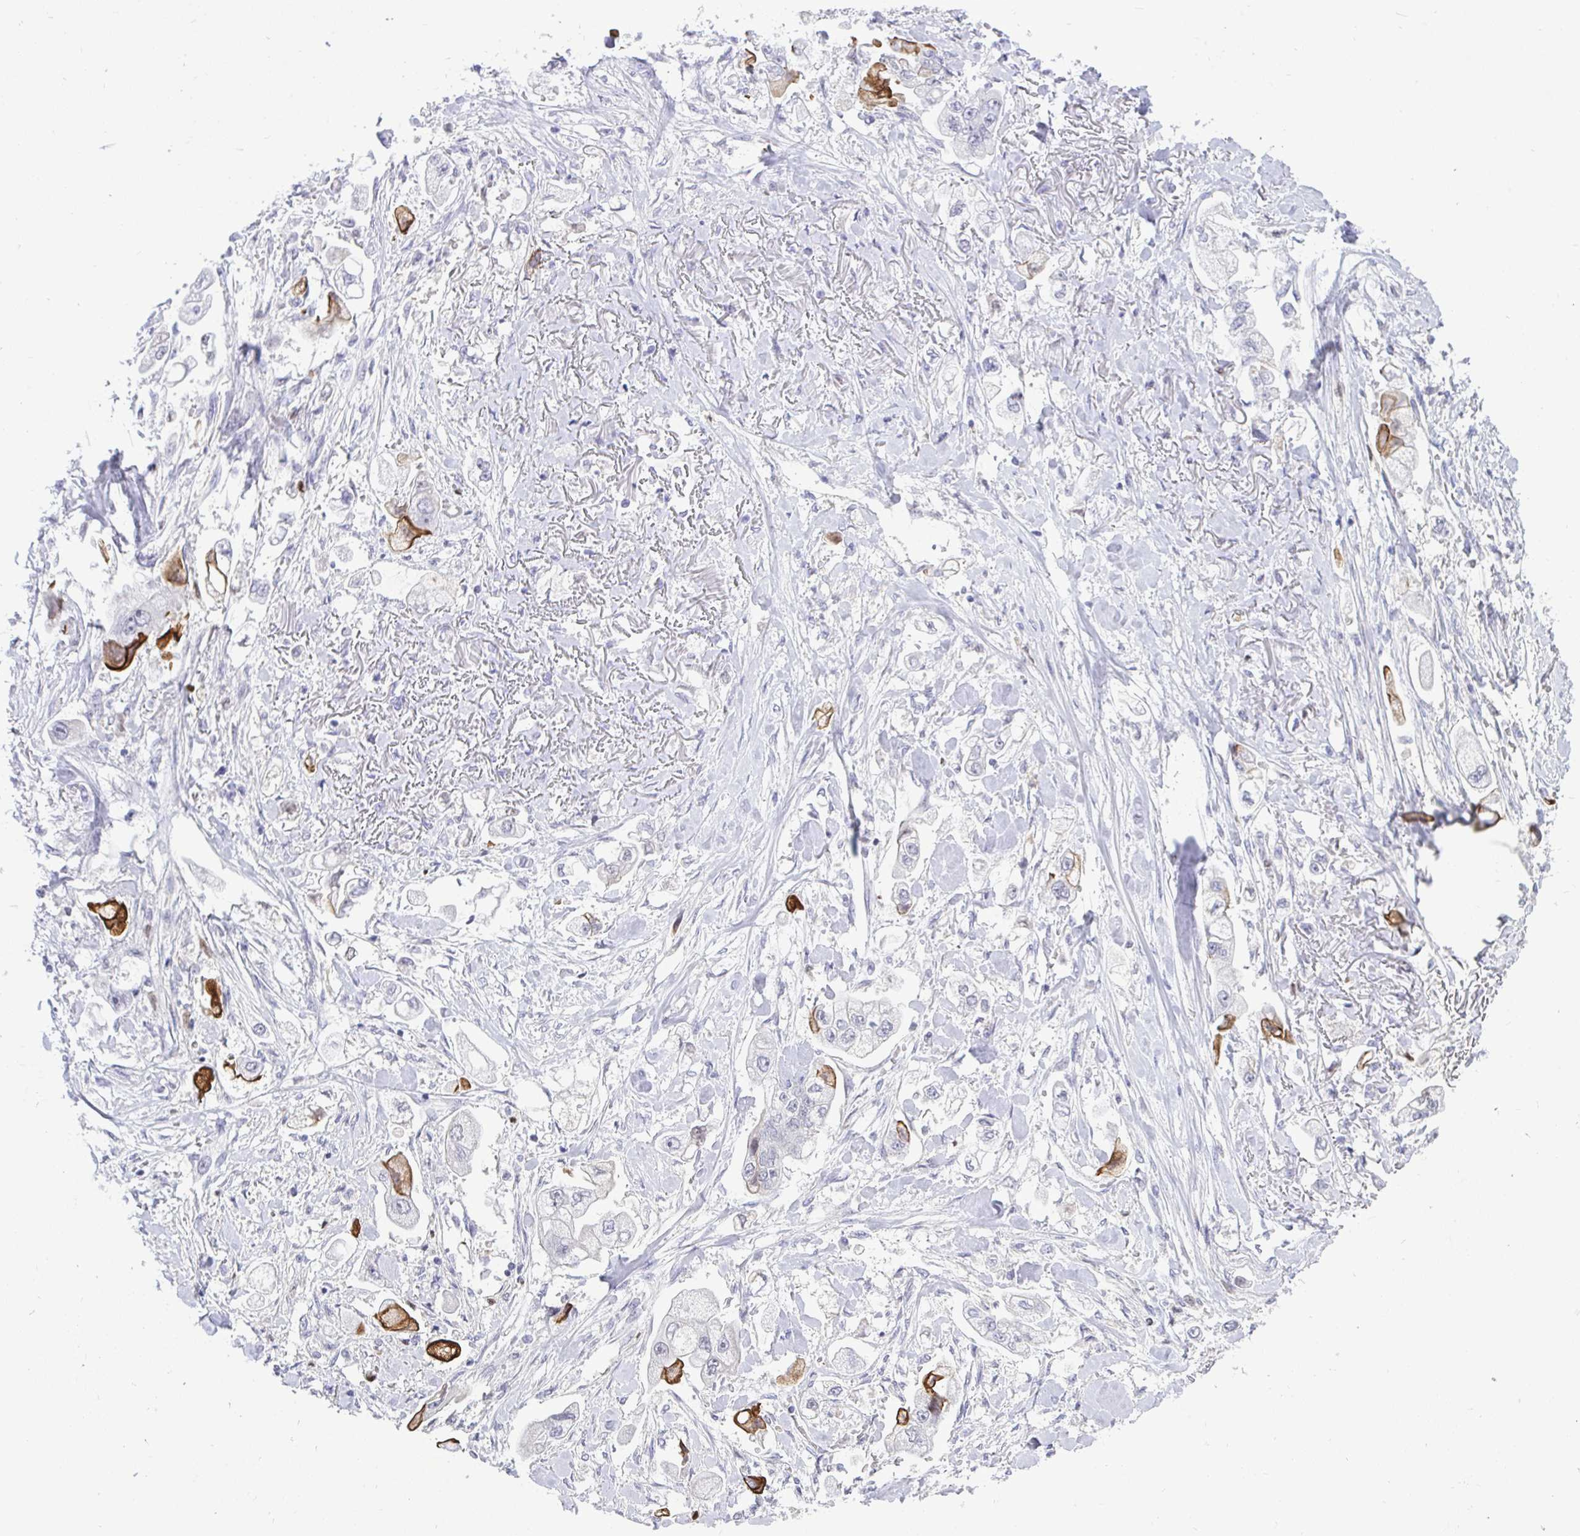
{"staining": {"intensity": "strong", "quantity": "<25%", "location": "cytoplasmic/membranous"}, "tissue": "stomach cancer", "cell_type": "Tumor cells", "image_type": "cancer", "snomed": [{"axis": "morphology", "description": "Adenocarcinoma, NOS"}, {"axis": "topography", "description": "Stomach"}], "caption": "A histopathology image of human stomach cancer stained for a protein reveals strong cytoplasmic/membranous brown staining in tumor cells.", "gene": "EPOP", "patient": {"sex": "male", "age": 62}}